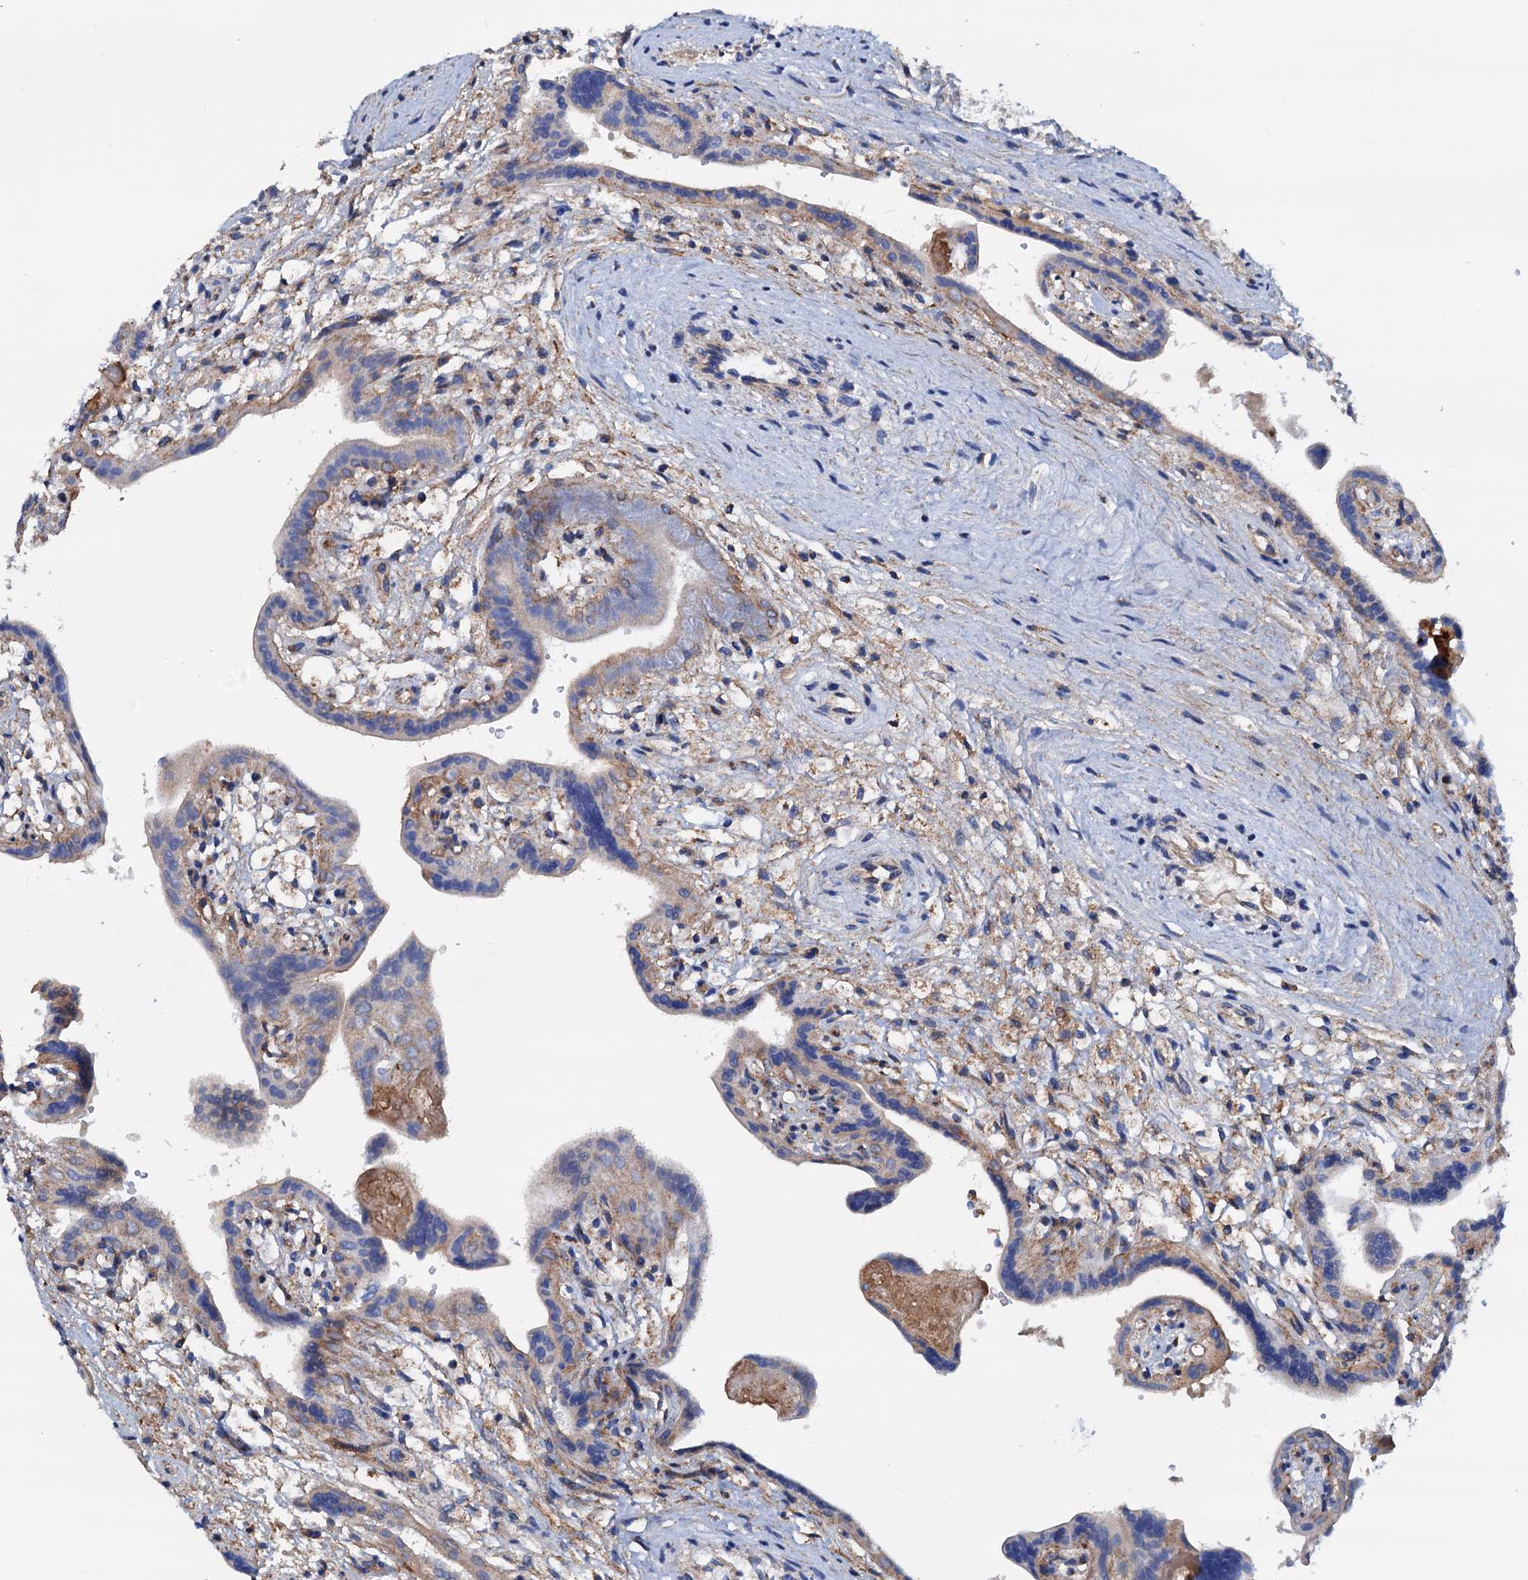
{"staining": {"intensity": "weak", "quantity": "25%-75%", "location": "cytoplasmic/membranous"}, "tissue": "placenta", "cell_type": "Trophoblastic cells", "image_type": "normal", "snomed": [{"axis": "morphology", "description": "Normal tissue, NOS"}, {"axis": "topography", "description": "Placenta"}], "caption": "Immunohistochemistry of unremarkable placenta shows low levels of weak cytoplasmic/membranous positivity in about 25%-75% of trophoblastic cells.", "gene": "RASSF9", "patient": {"sex": "female", "age": 37}}